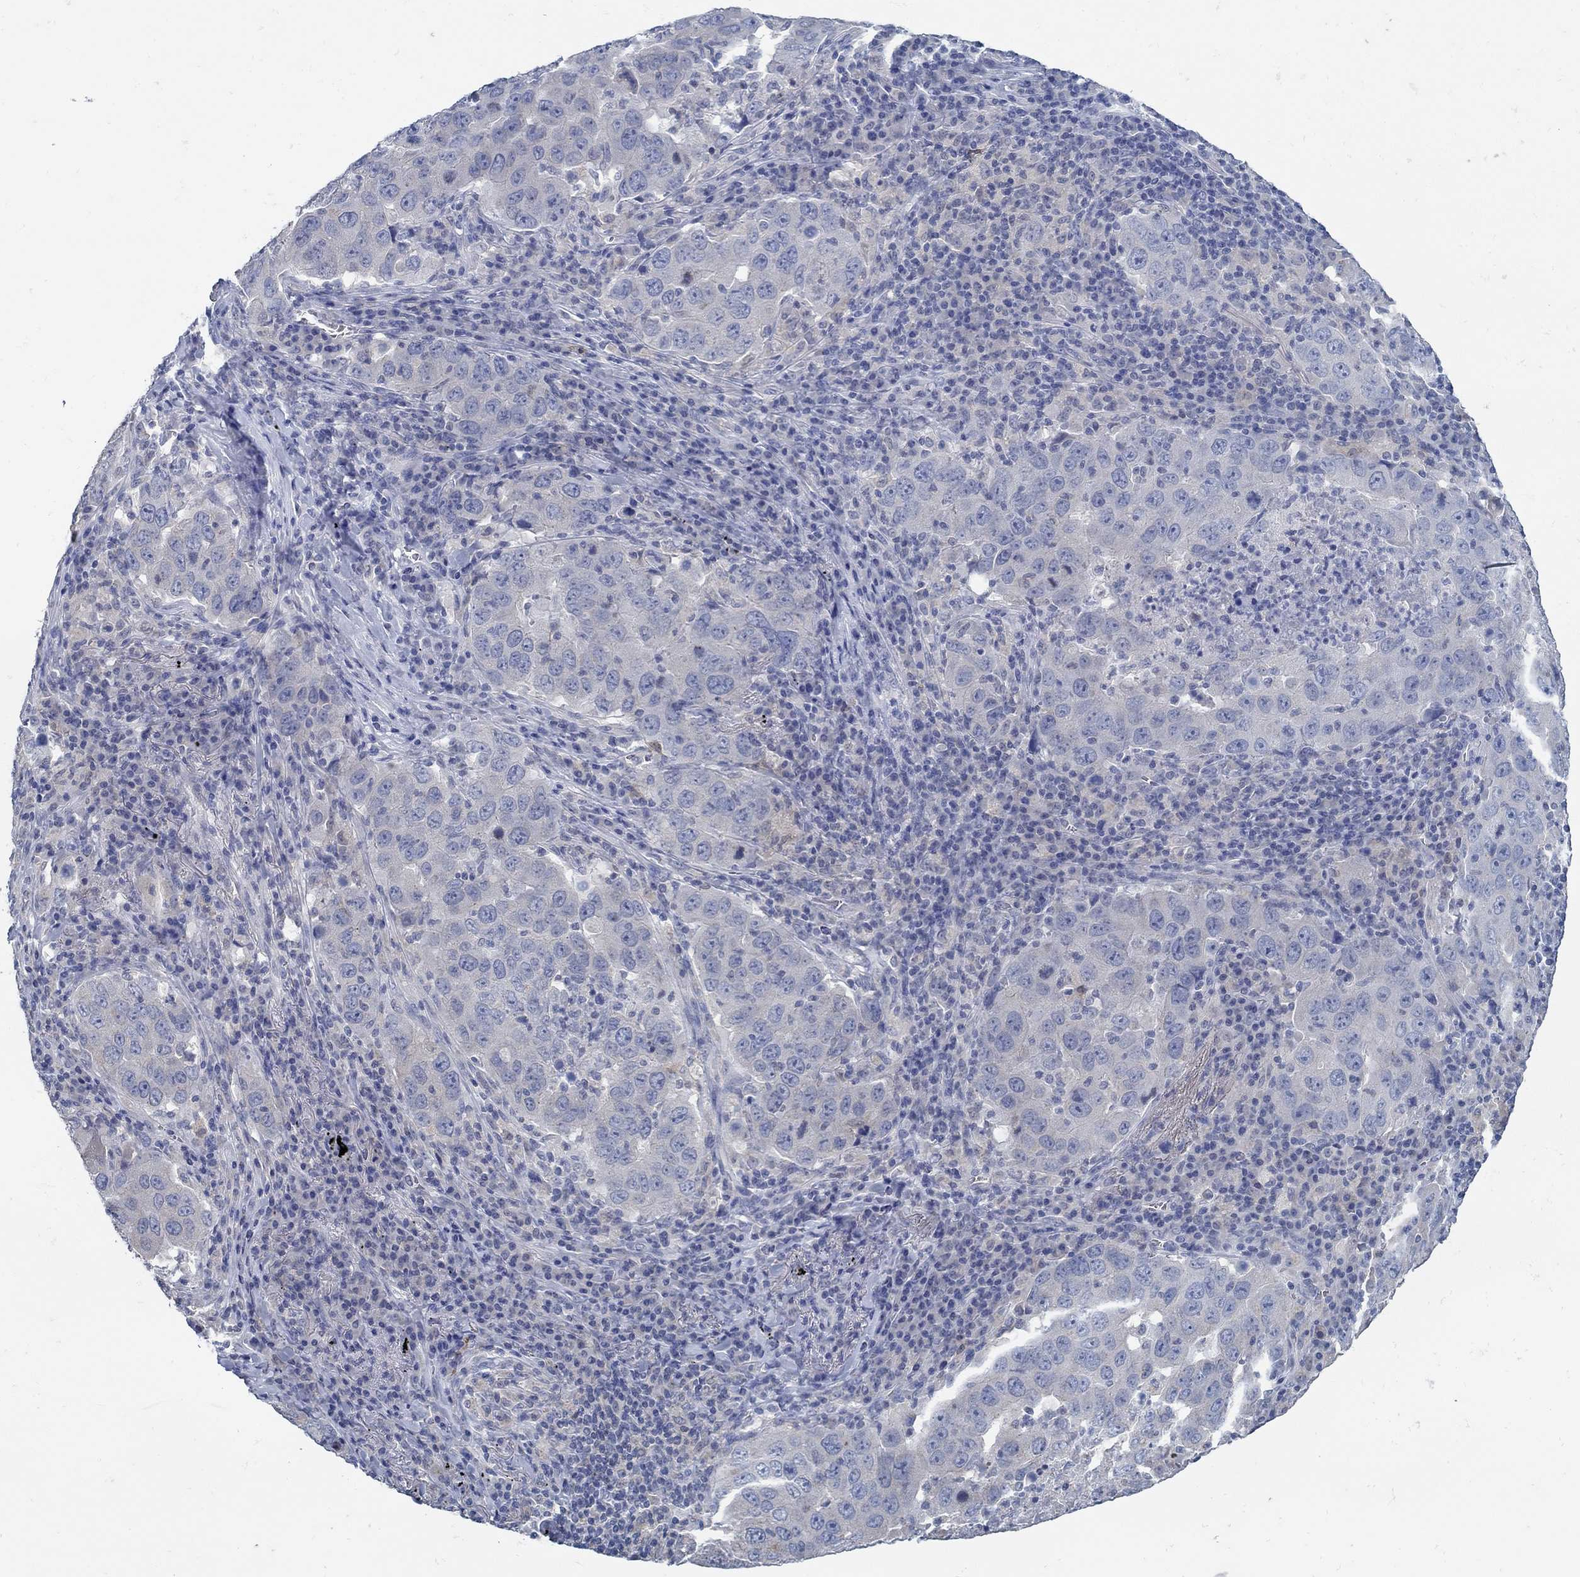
{"staining": {"intensity": "negative", "quantity": "none", "location": "none"}, "tissue": "lung cancer", "cell_type": "Tumor cells", "image_type": "cancer", "snomed": [{"axis": "morphology", "description": "Adenocarcinoma, NOS"}, {"axis": "topography", "description": "Lung"}], "caption": "High magnification brightfield microscopy of adenocarcinoma (lung) stained with DAB (3,3'-diaminobenzidine) (brown) and counterstained with hematoxylin (blue): tumor cells show no significant staining. (DAB (3,3'-diaminobenzidine) immunohistochemistry visualized using brightfield microscopy, high magnification).", "gene": "ZFAND4", "patient": {"sex": "male", "age": 73}}